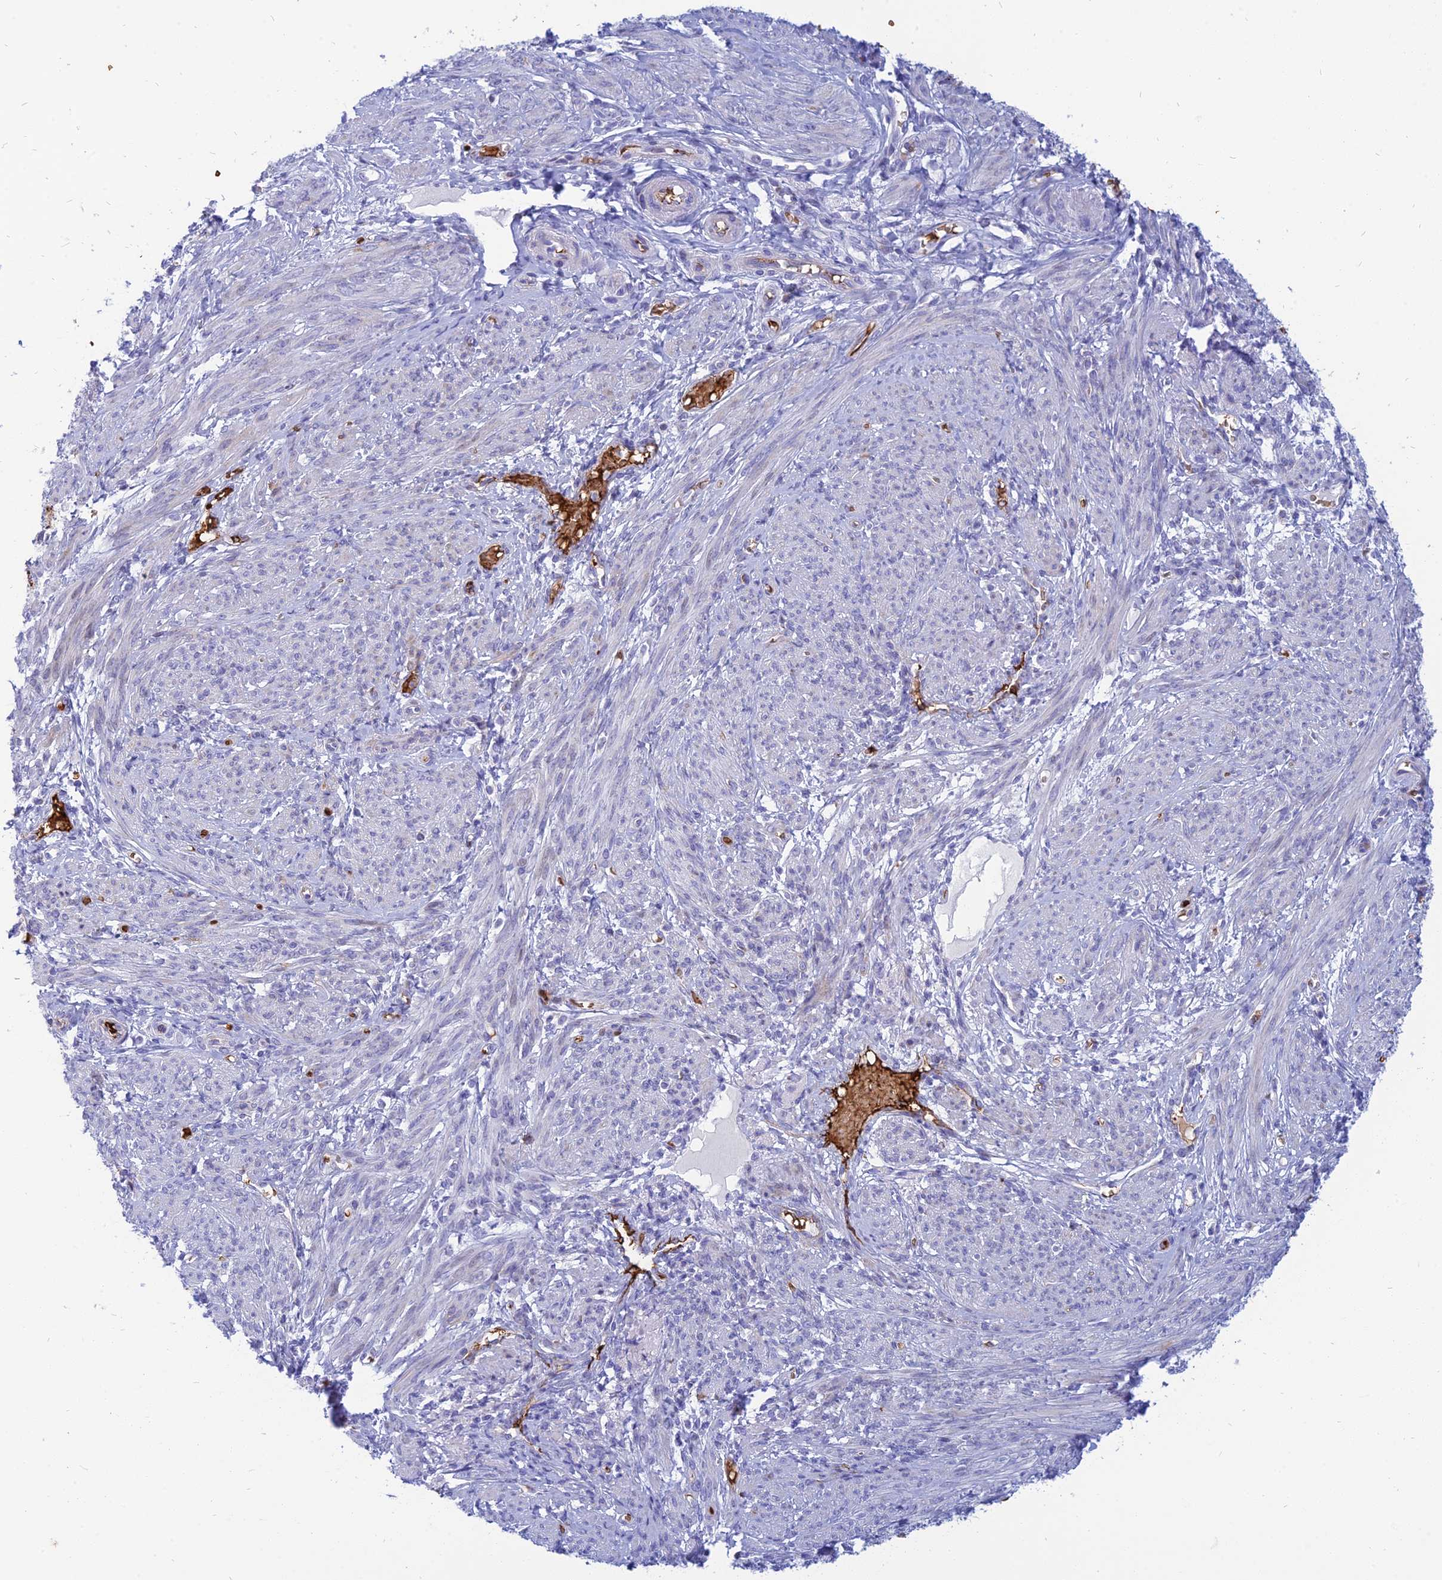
{"staining": {"intensity": "negative", "quantity": "none", "location": "none"}, "tissue": "smooth muscle", "cell_type": "Smooth muscle cells", "image_type": "normal", "snomed": [{"axis": "morphology", "description": "Normal tissue, NOS"}, {"axis": "topography", "description": "Smooth muscle"}], "caption": "The immunohistochemistry histopathology image has no significant staining in smooth muscle cells of smooth muscle.", "gene": "HHAT", "patient": {"sex": "female", "age": 39}}